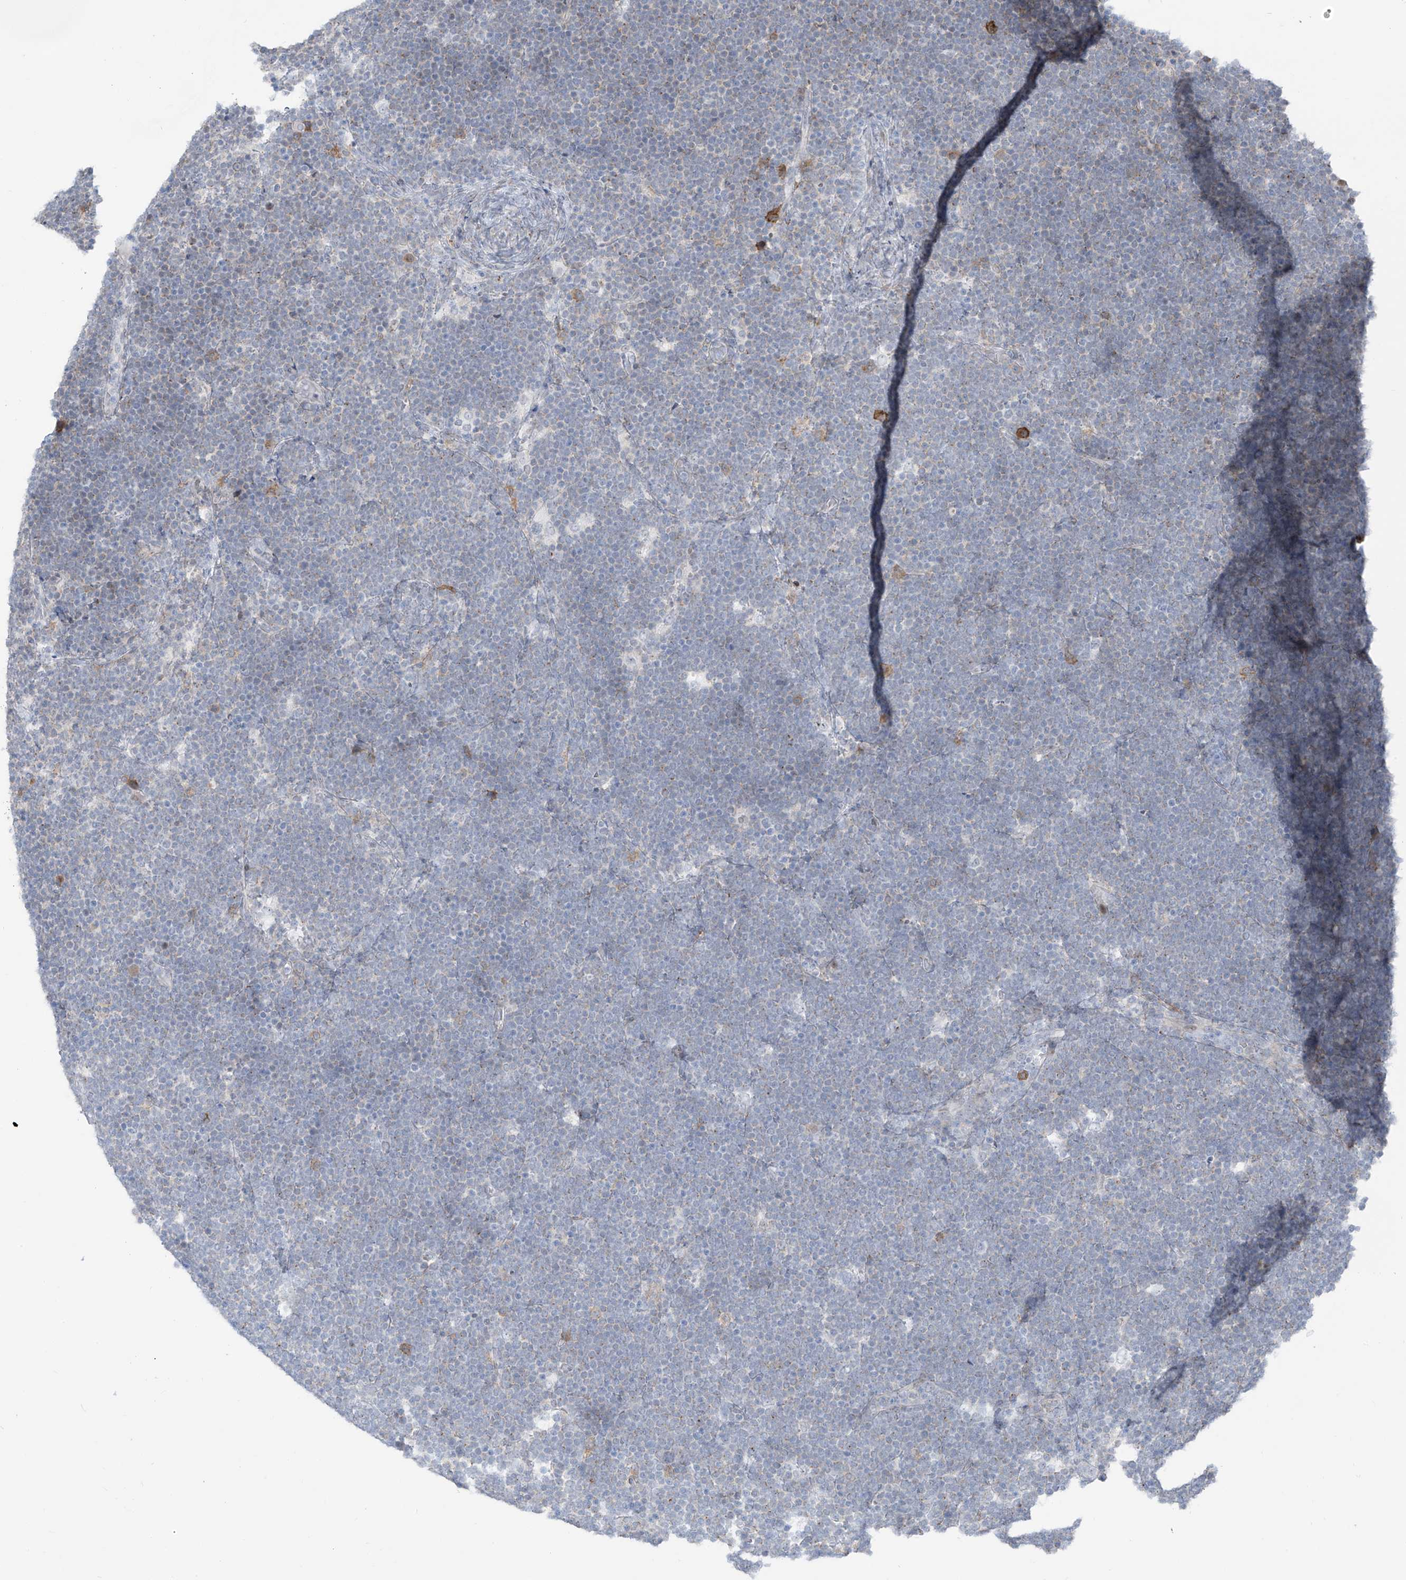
{"staining": {"intensity": "negative", "quantity": "none", "location": "none"}, "tissue": "lymphoma", "cell_type": "Tumor cells", "image_type": "cancer", "snomed": [{"axis": "morphology", "description": "Malignant lymphoma, non-Hodgkin's type, High grade"}, {"axis": "topography", "description": "Lymph node"}], "caption": "The micrograph reveals no significant staining in tumor cells of high-grade malignant lymphoma, non-Hodgkin's type. Nuclei are stained in blue.", "gene": "LIN9", "patient": {"sex": "male", "age": 13}}